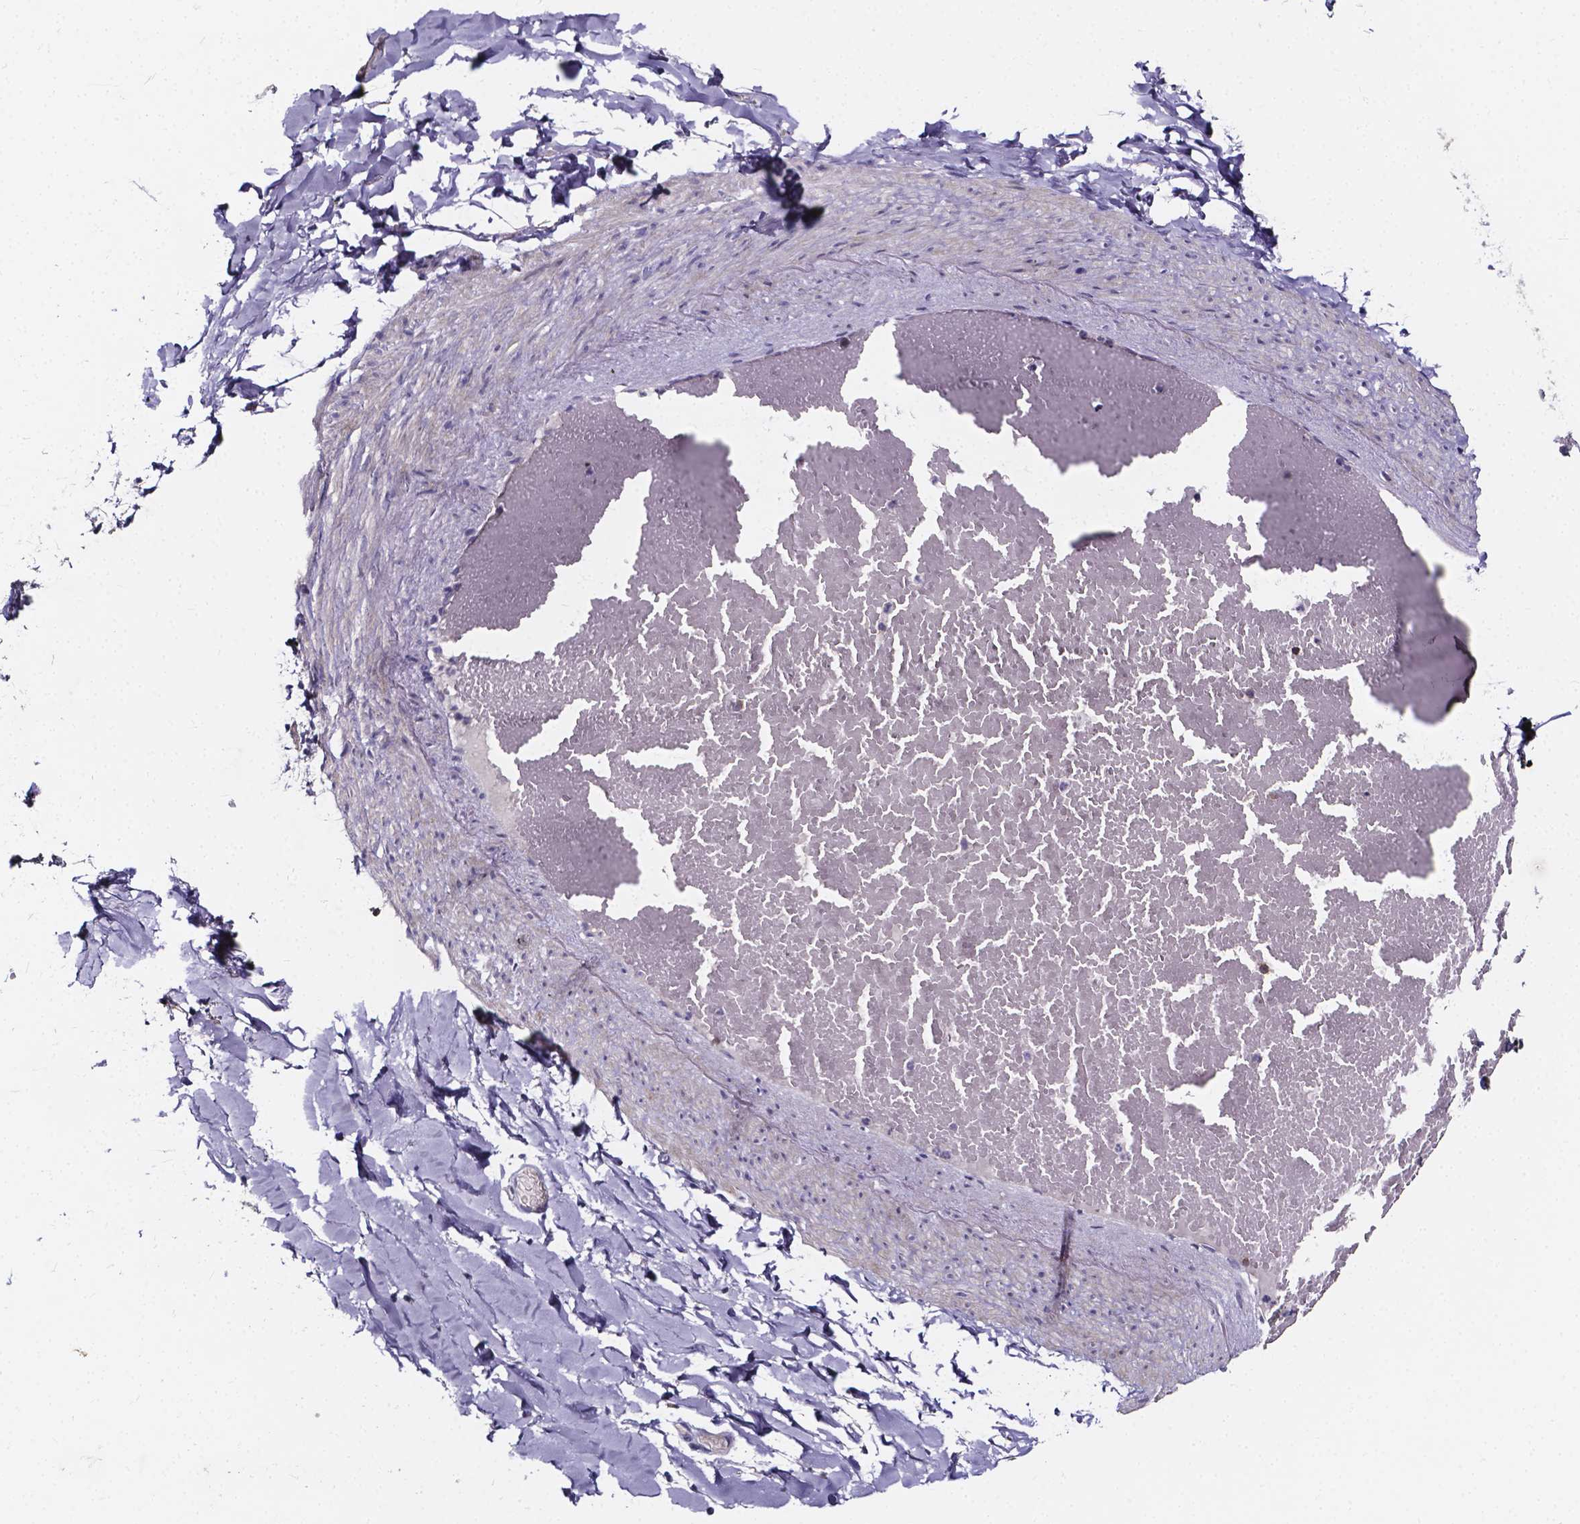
{"staining": {"intensity": "moderate", "quantity": "25%-75%", "location": "cytoplasmic/membranous"}, "tissue": "adipose tissue", "cell_type": "Adipocytes", "image_type": "normal", "snomed": [{"axis": "morphology", "description": "Normal tissue, NOS"}, {"axis": "topography", "description": "Gallbladder"}, {"axis": "topography", "description": "Peripheral nerve tissue"}], "caption": "An image showing moderate cytoplasmic/membranous expression in about 25%-75% of adipocytes in normal adipose tissue, as visualized by brown immunohistochemical staining.", "gene": "THEMIS", "patient": {"sex": "female", "age": 45}}